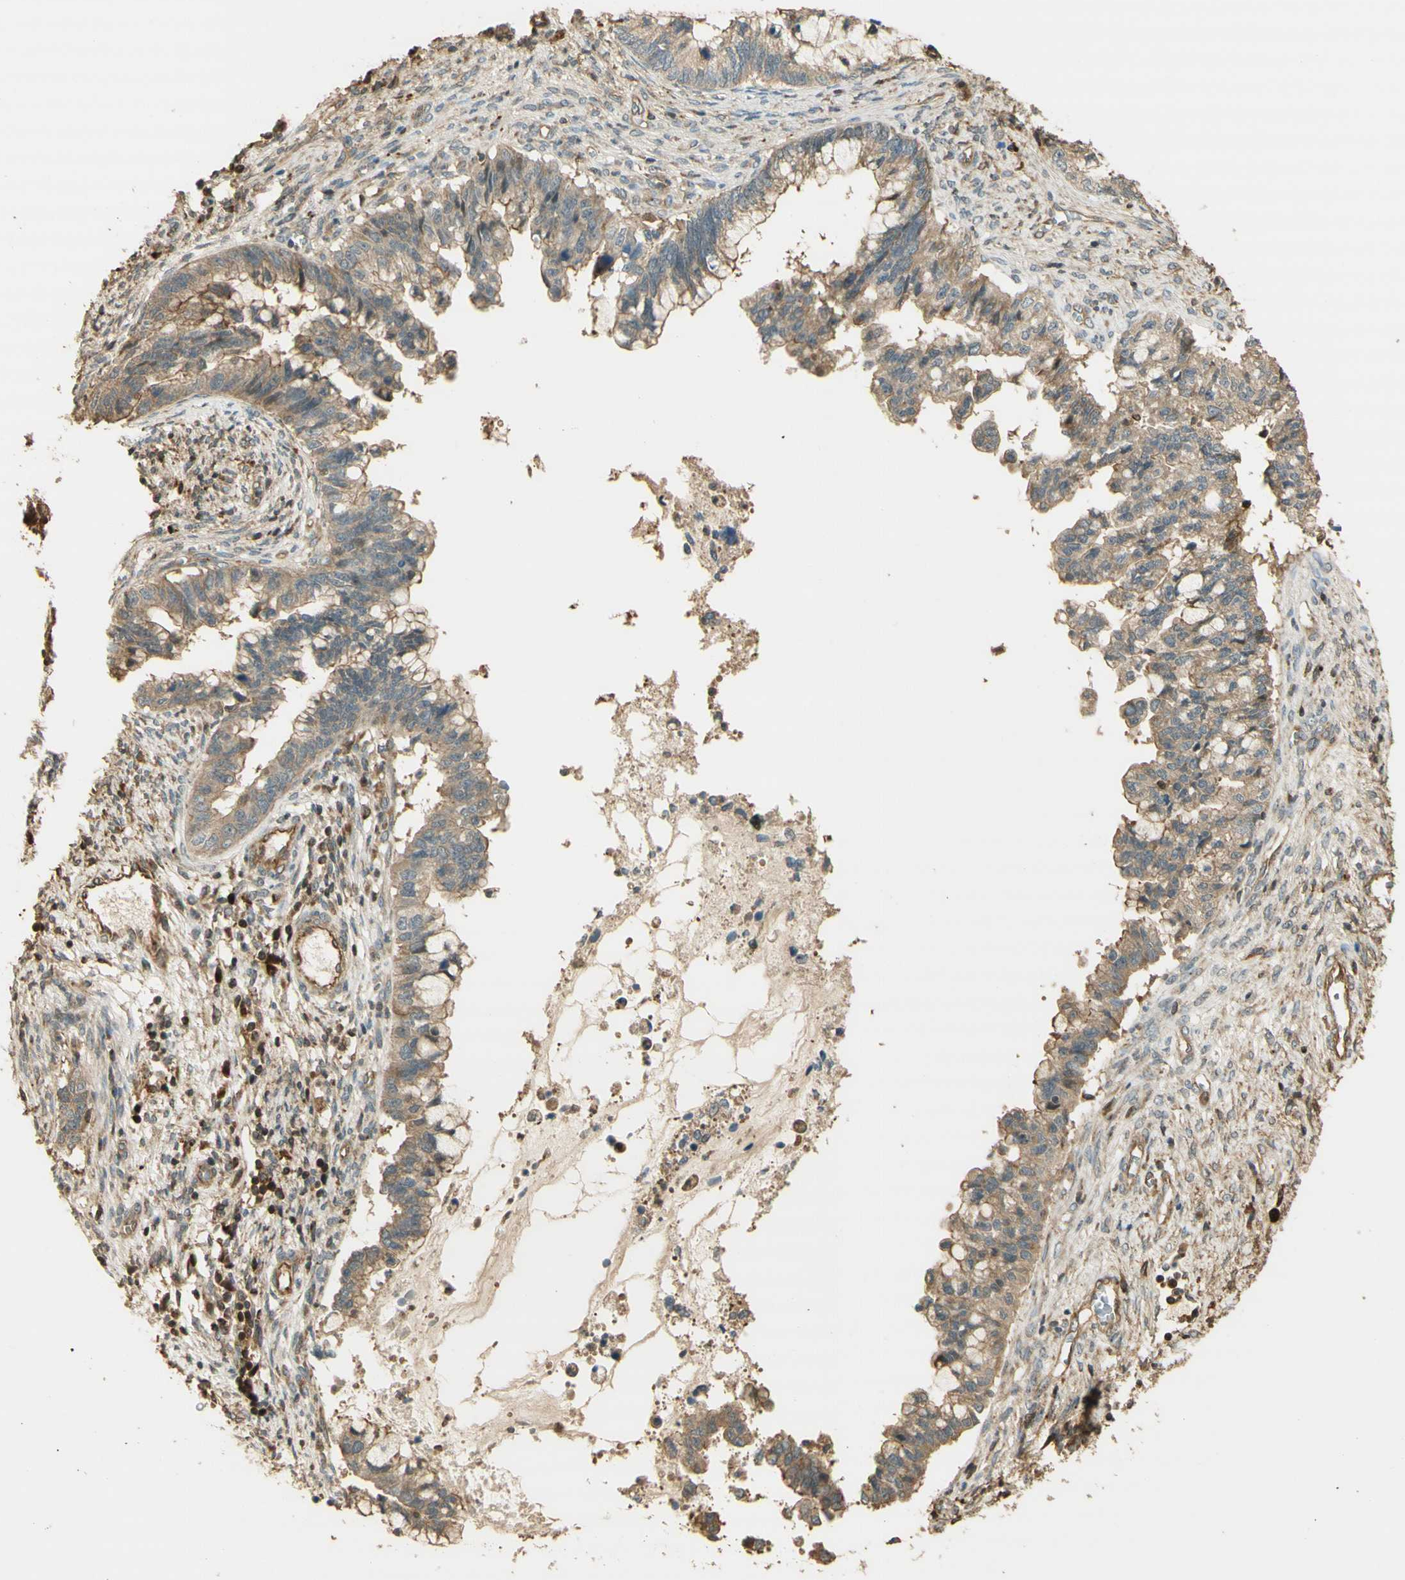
{"staining": {"intensity": "weak", "quantity": ">75%", "location": "cytoplasmic/membranous"}, "tissue": "cervical cancer", "cell_type": "Tumor cells", "image_type": "cancer", "snomed": [{"axis": "morphology", "description": "Adenocarcinoma, NOS"}, {"axis": "topography", "description": "Cervix"}], "caption": "Protein expression analysis of adenocarcinoma (cervical) exhibits weak cytoplasmic/membranous expression in about >75% of tumor cells.", "gene": "AGER", "patient": {"sex": "female", "age": 44}}